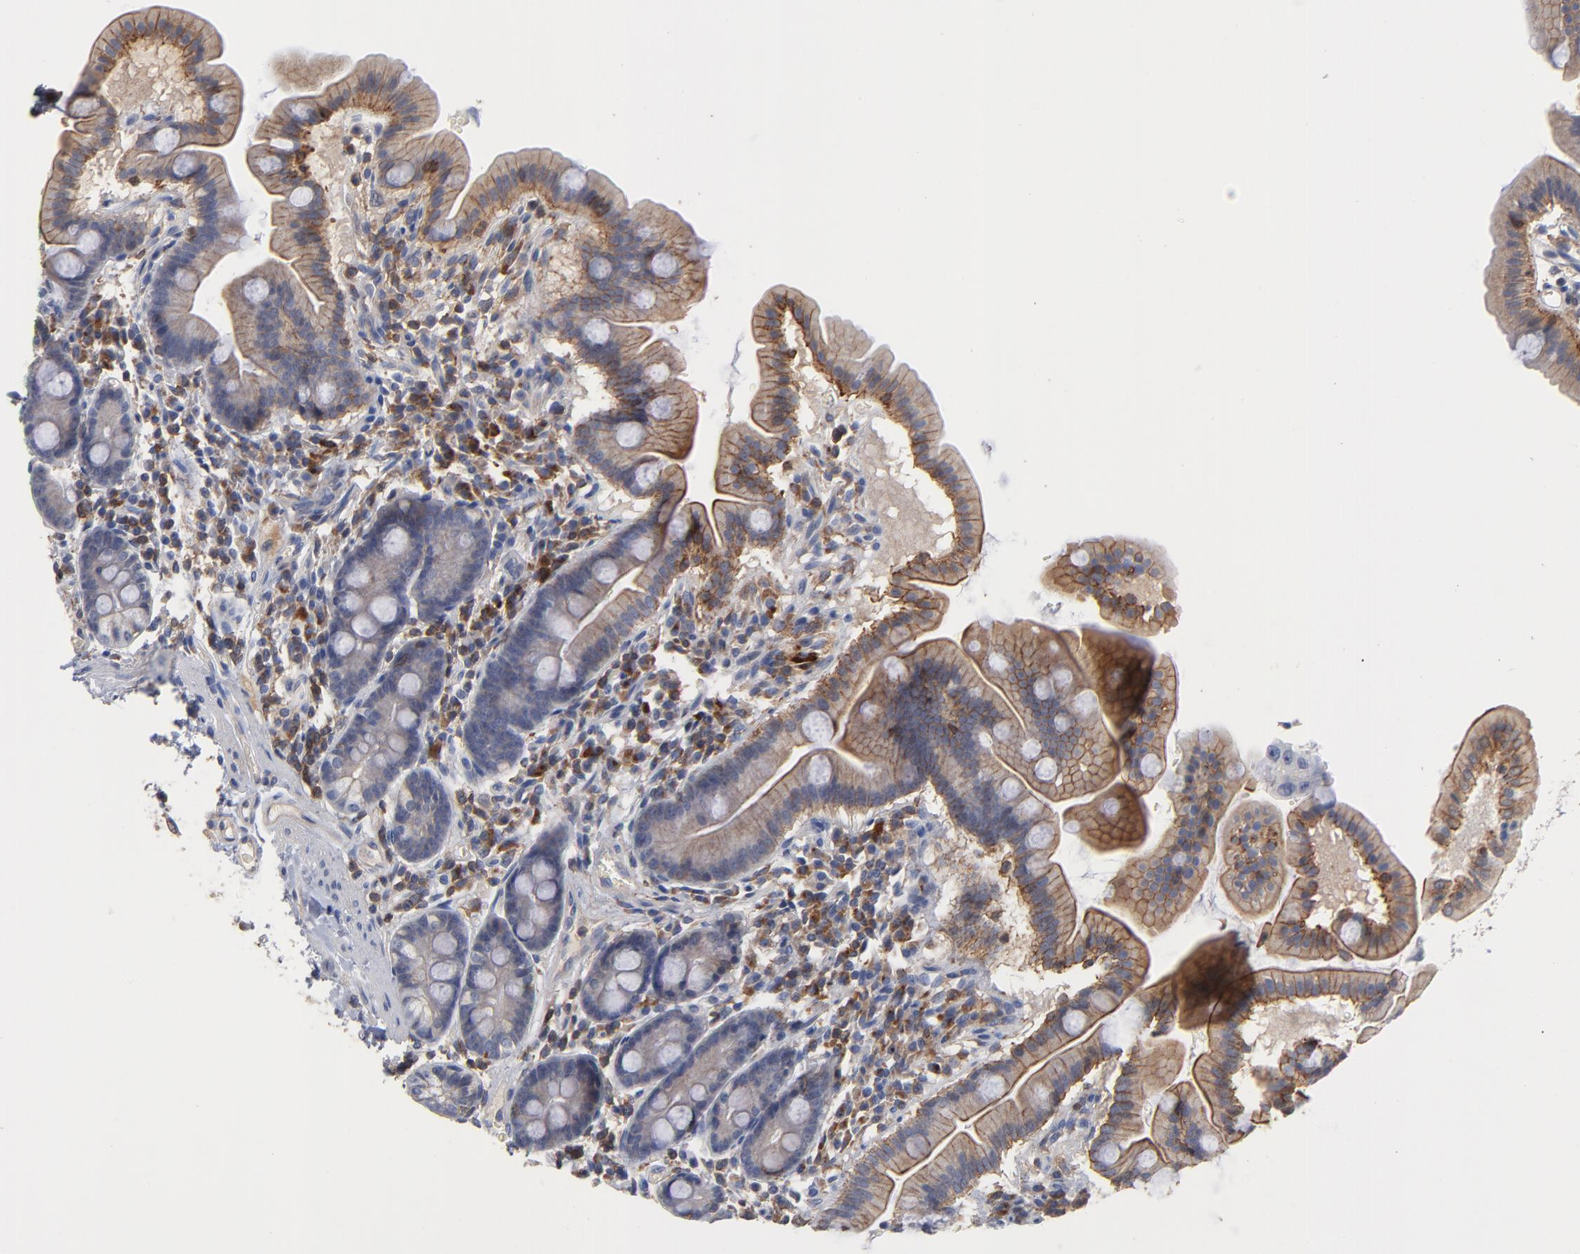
{"staining": {"intensity": "strong", "quantity": ">75%", "location": "cytoplasmic/membranous"}, "tissue": "duodenum", "cell_type": "Glandular cells", "image_type": "normal", "snomed": [{"axis": "morphology", "description": "Normal tissue, NOS"}, {"axis": "topography", "description": "Duodenum"}], "caption": "The immunohistochemical stain labels strong cytoplasmic/membranous expression in glandular cells of normal duodenum.", "gene": "PDLIM2", "patient": {"sex": "male", "age": 50}}